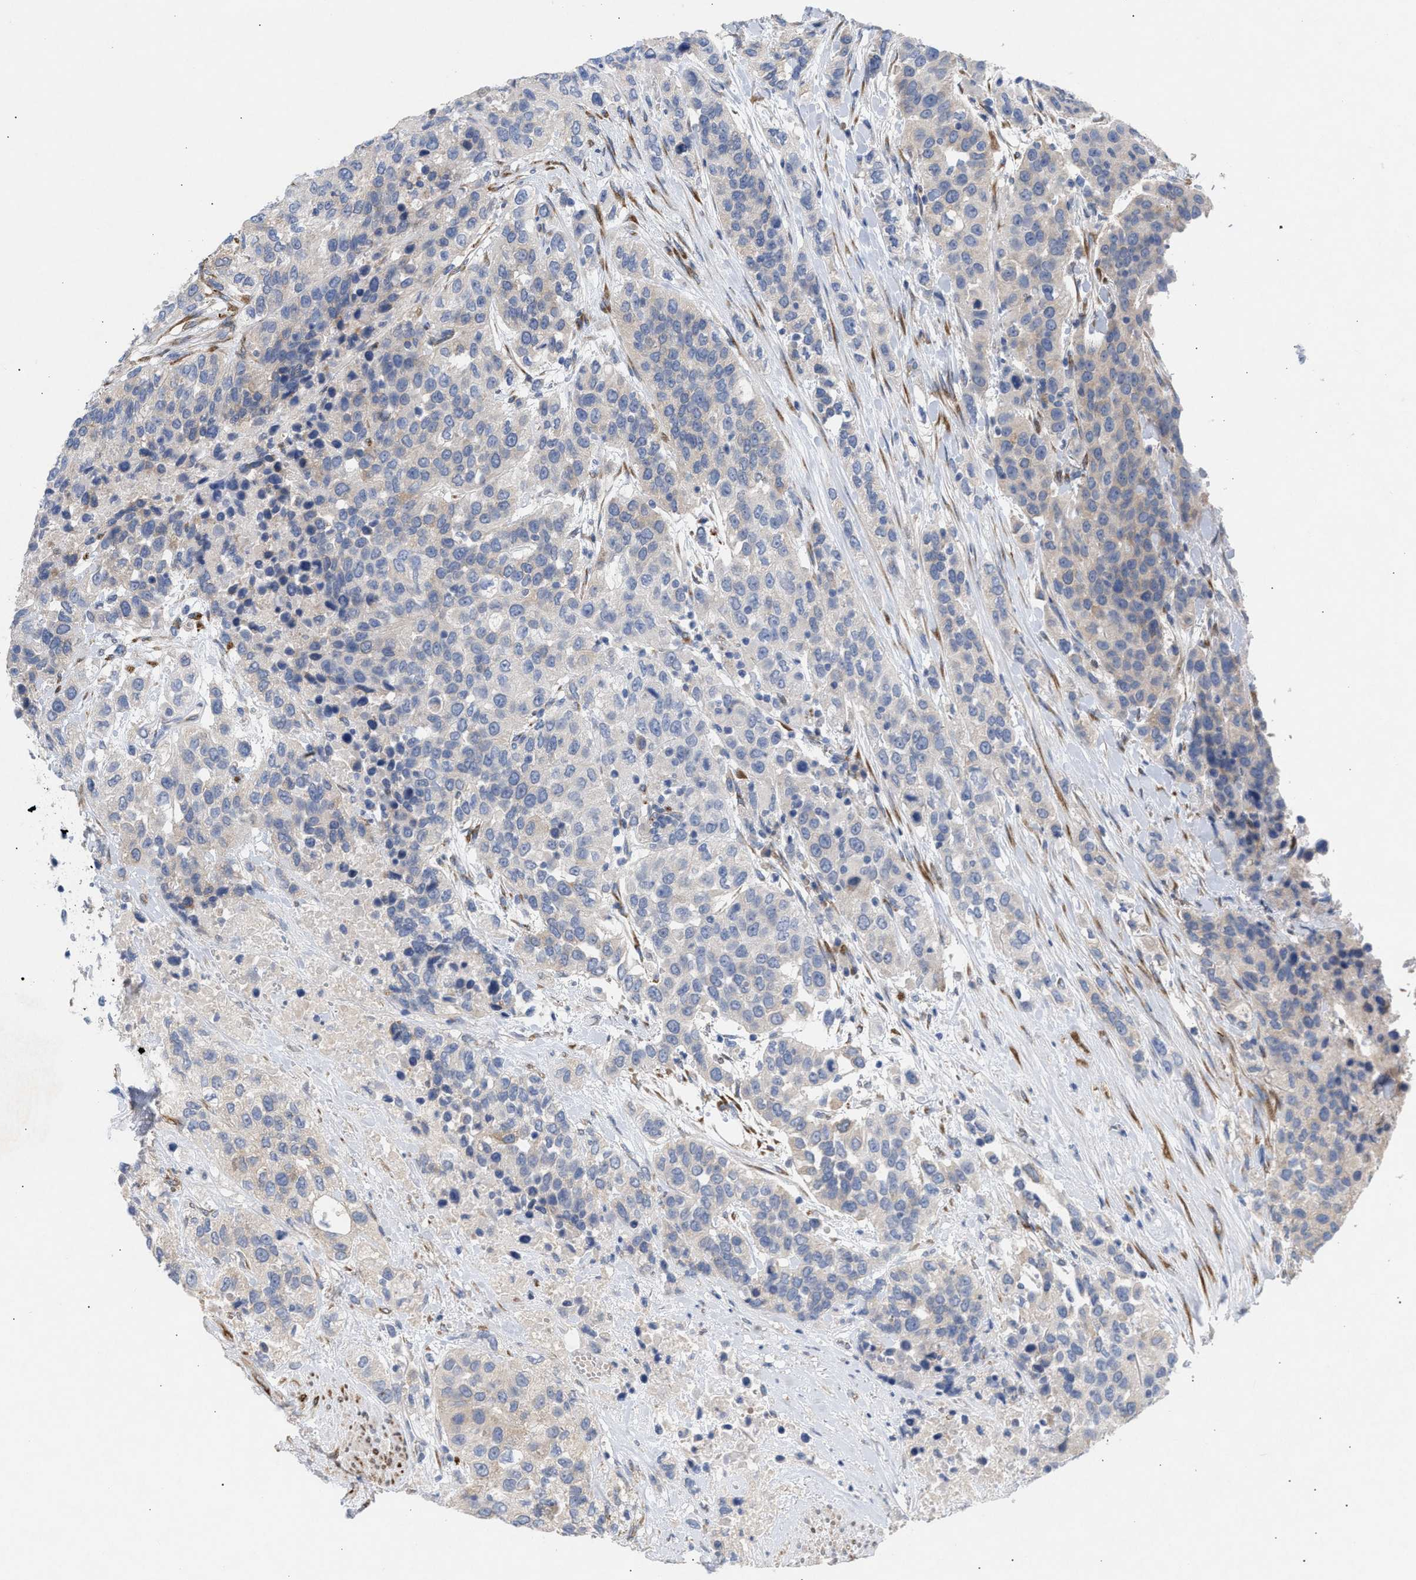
{"staining": {"intensity": "negative", "quantity": "none", "location": "none"}, "tissue": "urothelial cancer", "cell_type": "Tumor cells", "image_type": "cancer", "snomed": [{"axis": "morphology", "description": "Urothelial carcinoma, High grade"}, {"axis": "topography", "description": "Urinary bladder"}], "caption": "This is an immunohistochemistry (IHC) histopathology image of high-grade urothelial carcinoma. There is no staining in tumor cells.", "gene": "SELENOM", "patient": {"sex": "female", "age": 80}}